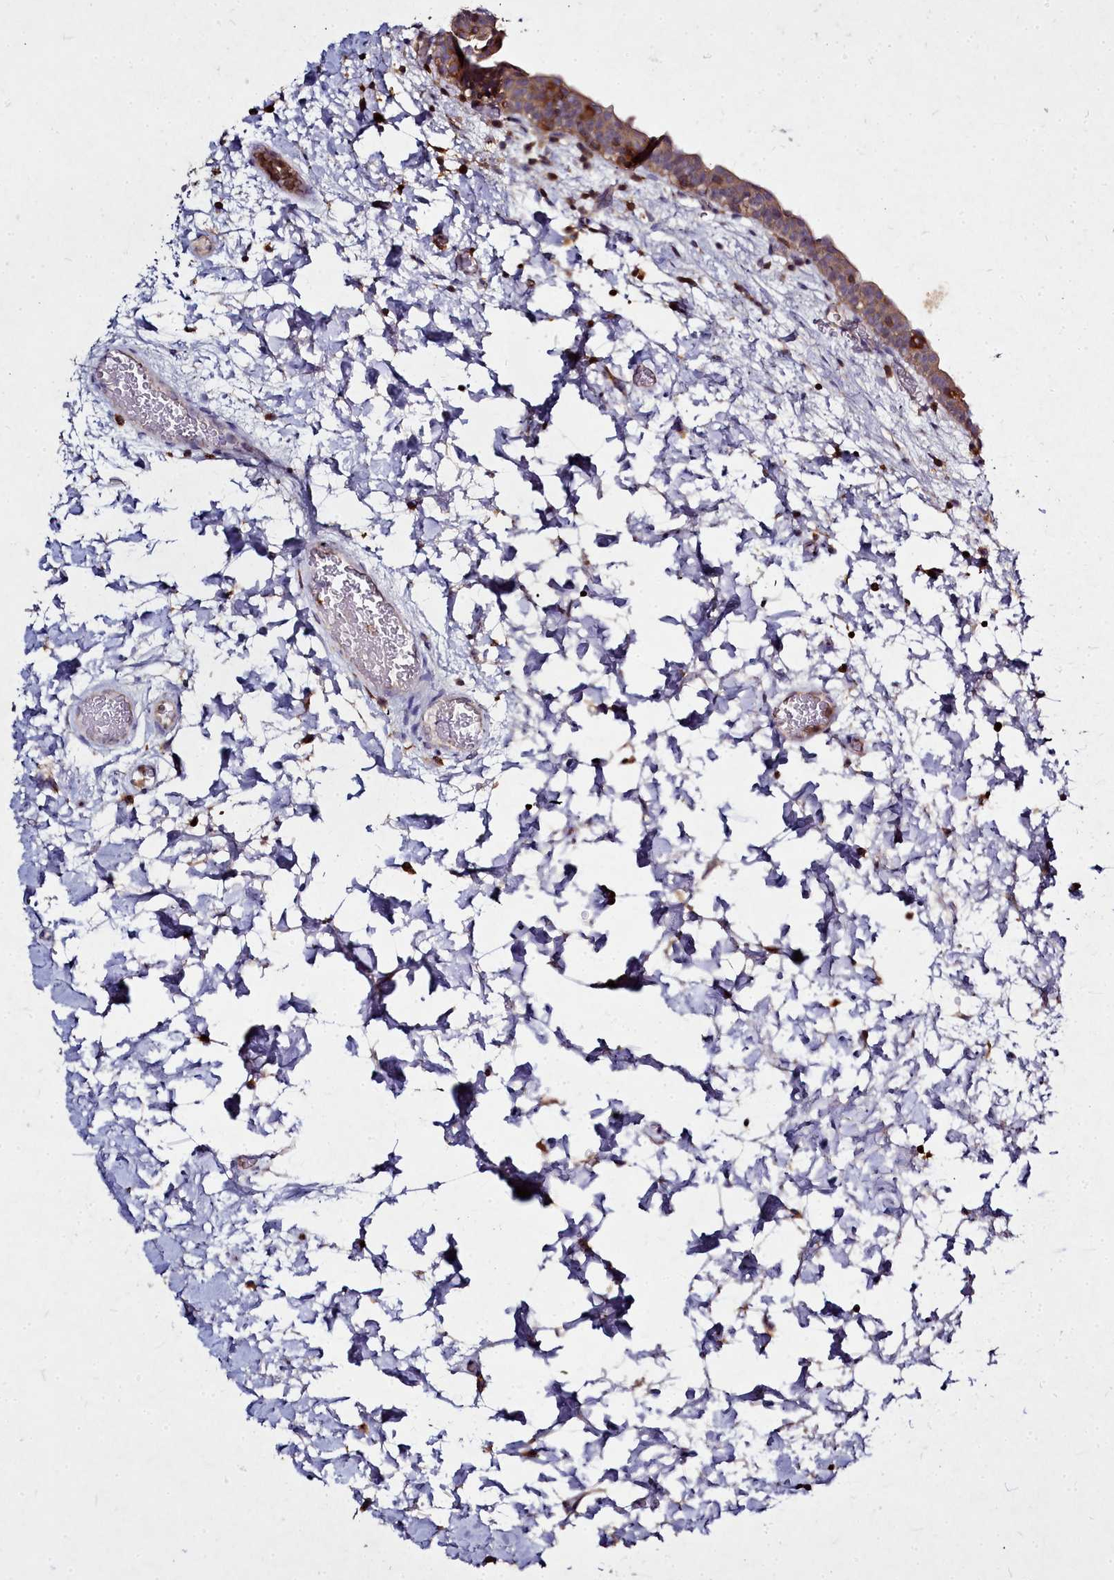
{"staining": {"intensity": "moderate", "quantity": ">75%", "location": "cytoplasmic/membranous"}, "tissue": "urinary bladder", "cell_type": "Urothelial cells", "image_type": "normal", "snomed": [{"axis": "morphology", "description": "Normal tissue, NOS"}, {"axis": "topography", "description": "Urinary bladder"}], "caption": "Human urinary bladder stained for a protein (brown) reveals moderate cytoplasmic/membranous positive staining in approximately >75% of urothelial cells.", "gene": "NCKAP1L", "patient": {"sex": "male", "age": 83}}